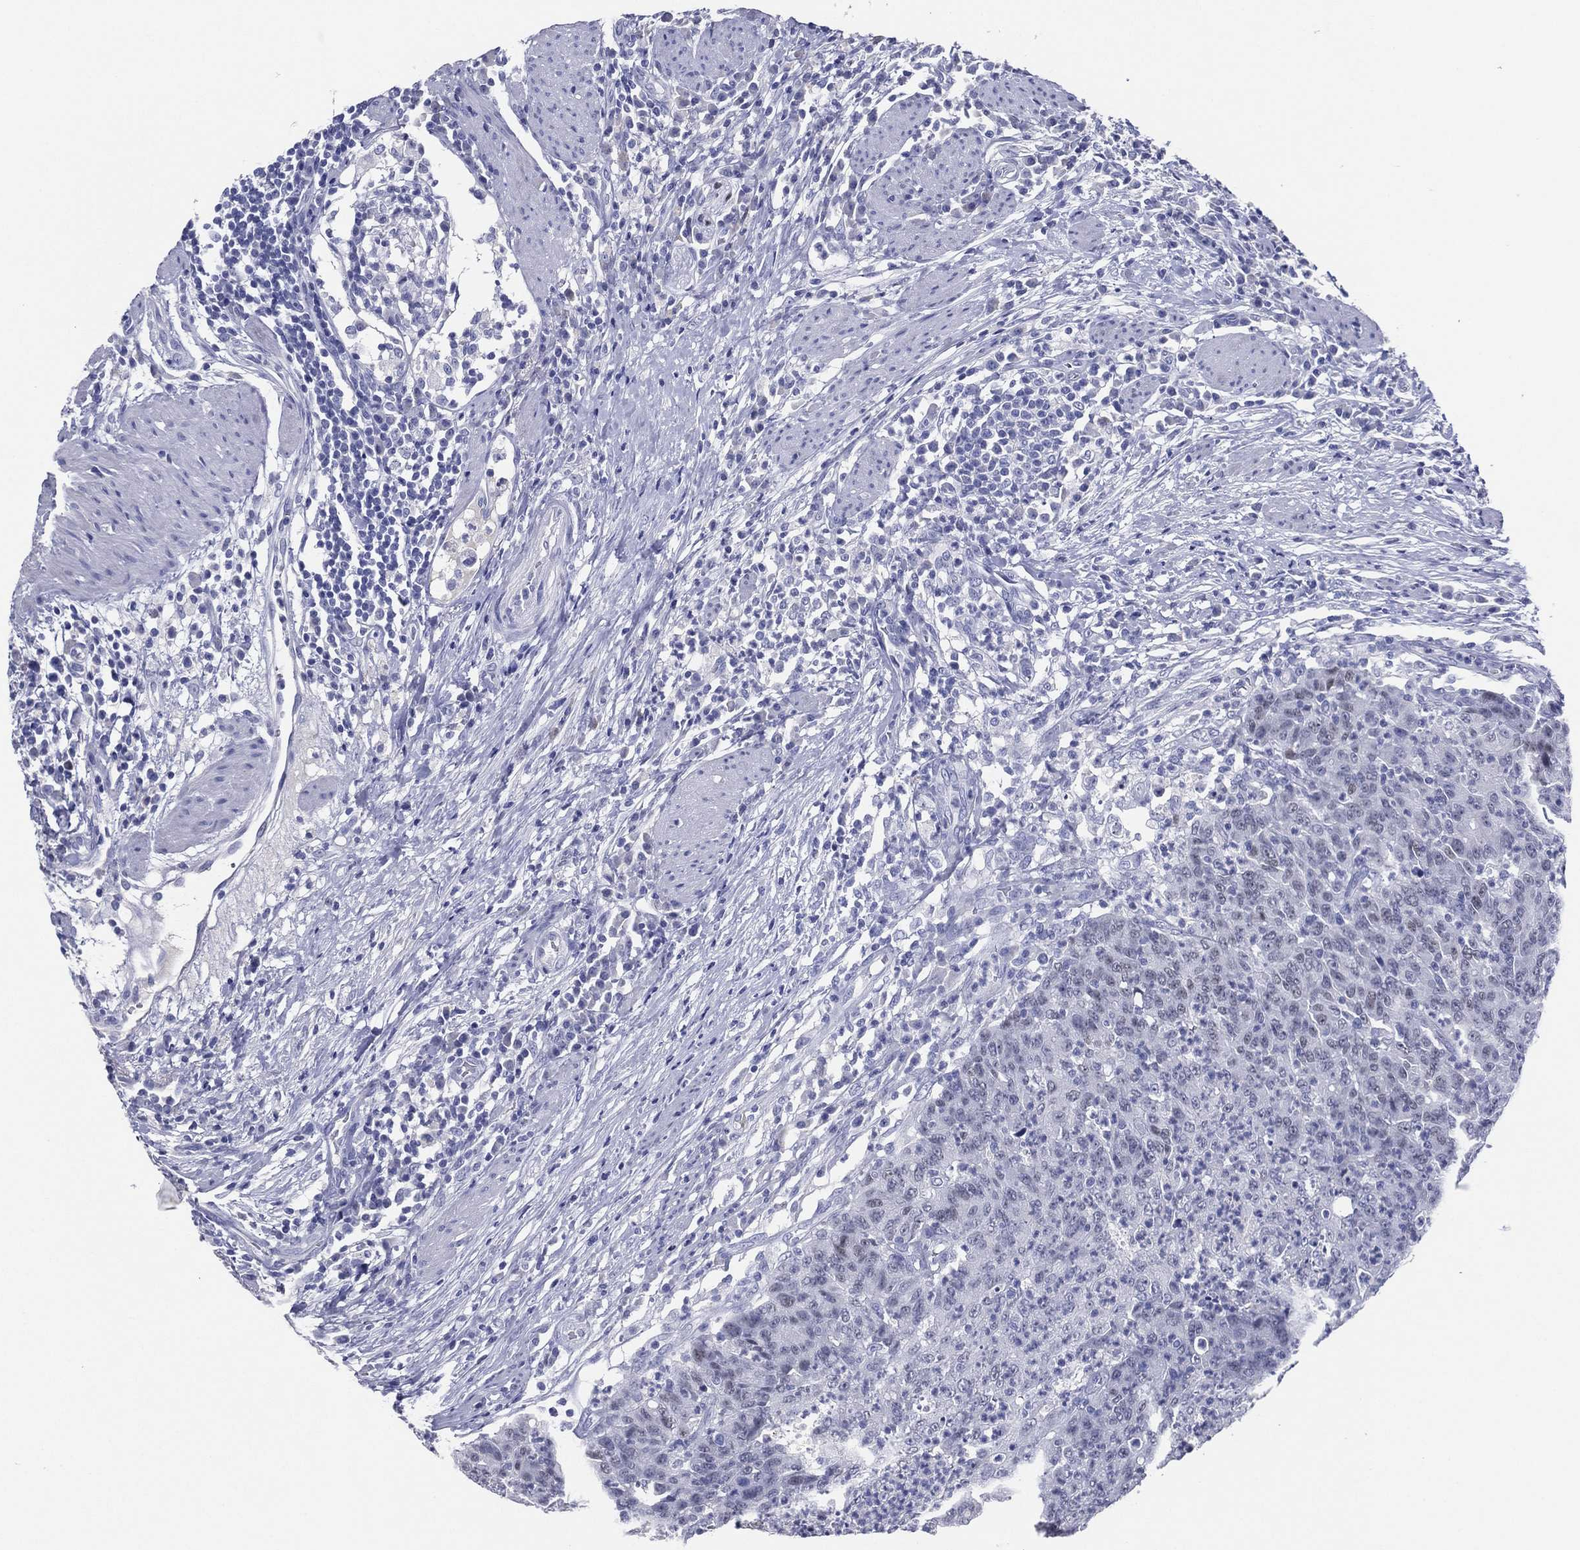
{"staining": {"intensity": "negative", "quantity": "none", "location": "none"}, "tissue": "colorectal cancer", "cell_type": "Tumor cells", "image_type": "cancer", "snomed": [{"axis": "morphology", "description": "Adenocarcinoma, NOS"}, {"axis": "topography", "description": "Colon"}], "caption": "Immunohistochemistry (IHC) micrograph of colorectal cancer (adenocarcinoma) stained for a protein (brown), which shows no positivity in tumor cells.", "gene": "TFAP2A", "patient": {"sex": "male", "age": 70}}